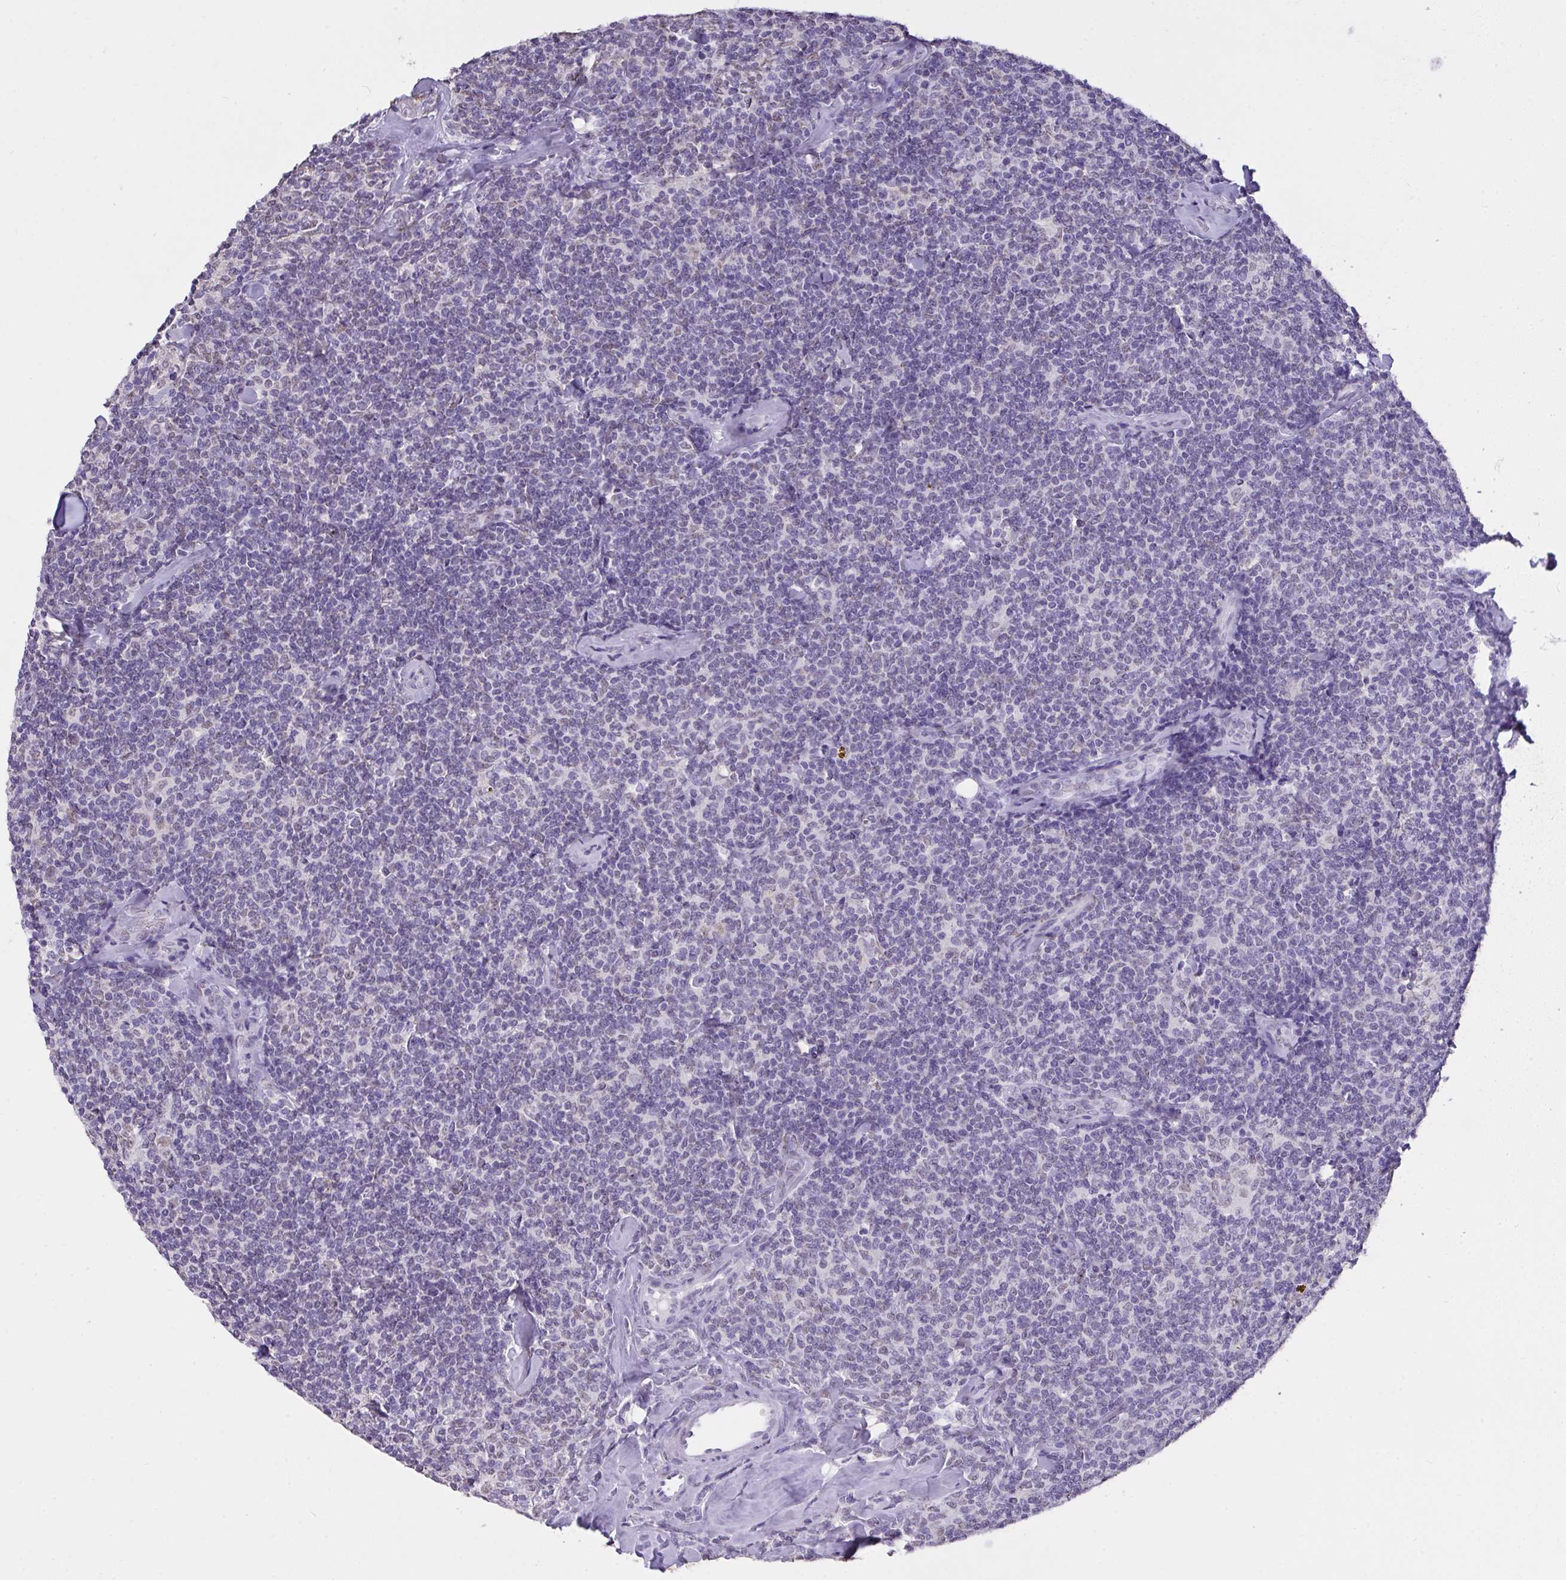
{"staining": {"intensity": "negative", "quantity": "none", "location": "none"}, "tissue": "lymphoma", "cell_type": "Tumor cells", "image_type": "cancer", "snomed": [{"axis": "morphology", "description": "Malignant lymphoma, non-Hodgkin's type, Low grade"}, {"axis": "topography", "description": "Lymph node"}], "caption": "The image reveals no significant positivity in tumor cells of lymphoma.", "gene": "SEMA6B", "patient": {"sex": "female", "age": 56}}